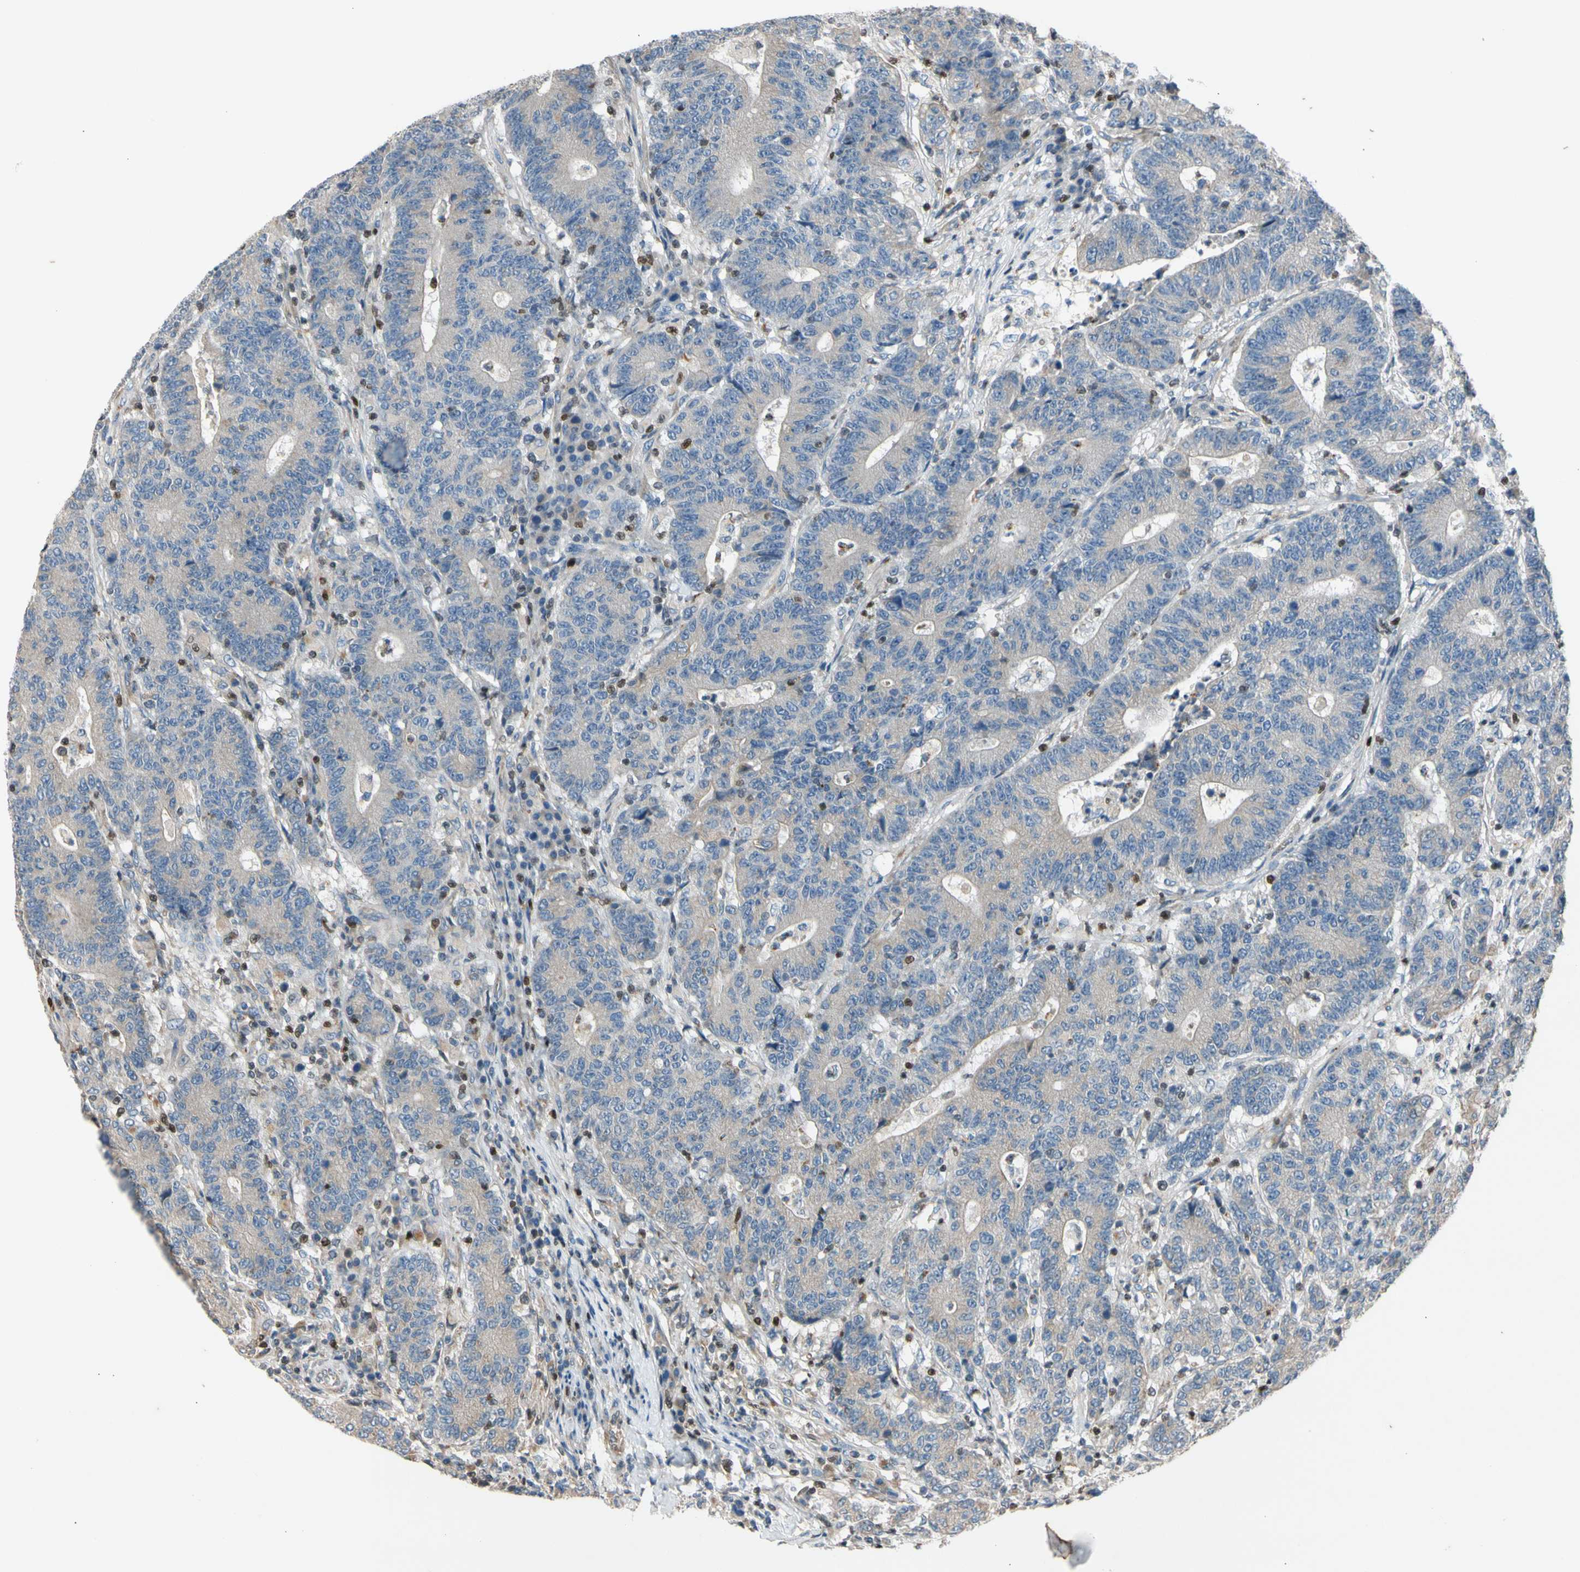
{"staining": {"intensity": "weak", "quantity": ">75%", "location": "cytoplasmic/membranous"}, "tissue": "colorectal cancer", "cell_type": "Tumor cells", "image_type": "cancer", "snomed": [{"axis": "morphology", "description": "Normal tissue, NOS"}, {"axis": "morphology", "description": "Adenocarcinoma, NOS"}, {"axis": "topography", "description": "Colon"}], "caption": "Protein analysis of colorectal adenocarcinoma tissue demonstrates weak cytoplasmic/membranous expression in about >75% of tumor cells. The staining was performed using DAB to visualize the protein expression in brown, while the nuclei were stained in blue with hematoxylin (Magnification: 20x).", "gene": "TBX21", "patient": {"sex": "female", "age": 75}}